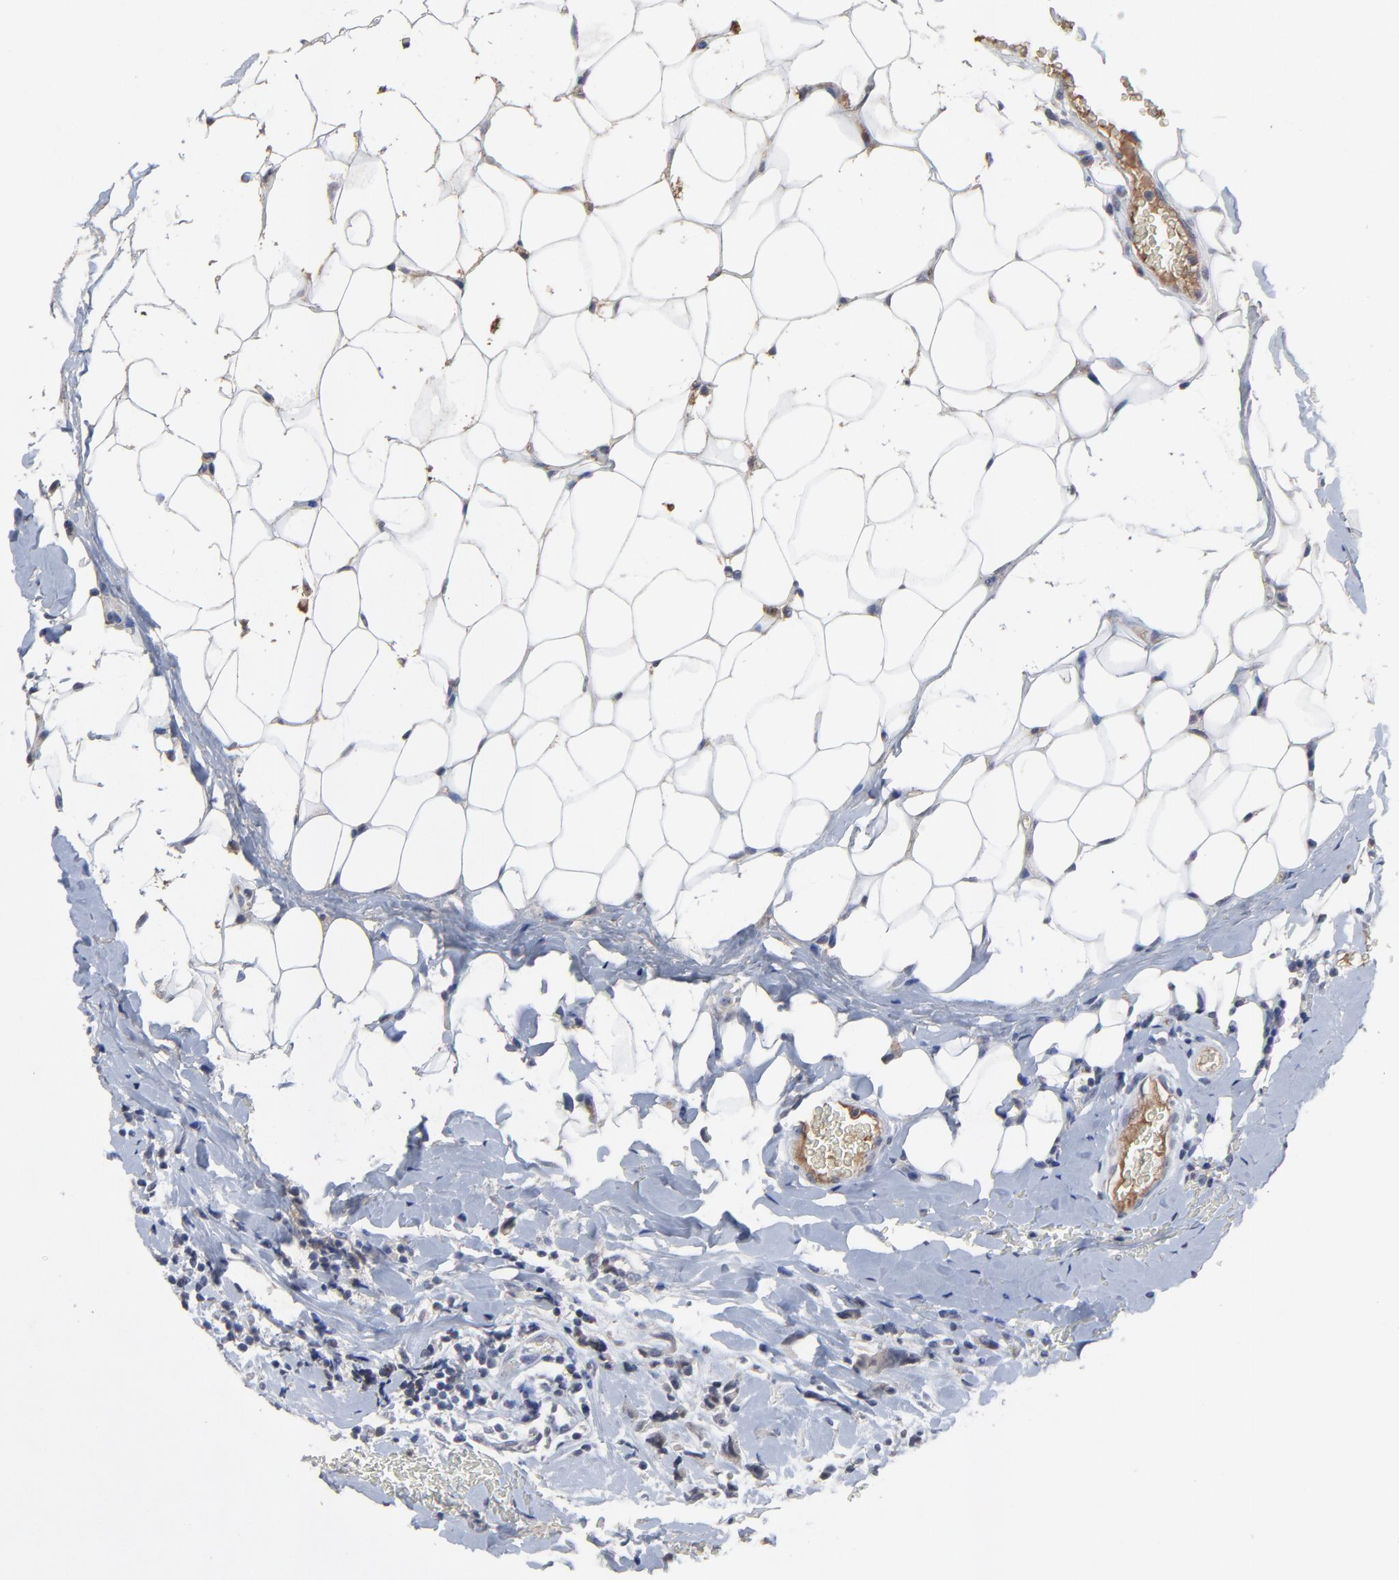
{"staining": {"intensity": "weak", "quantity": ">75%", "location": "cytoplasmic/membranous"}, "tissue": "breast cancer", "cell_type": "Tumor cells", "image_type": "cancer", "snomed": [{"axis": "morphology", "description": "Lobular carcinoma"}, {"axis": "topography", "description": "Breast"}], "caption": "Immunohistochemistry of human breast cancer shows low levels of weak cytoplasmic/membranous positivity in about >75% of tumor cells.", "gene": "VPREB3", "patient": {"sex": "female", "age": 57}}